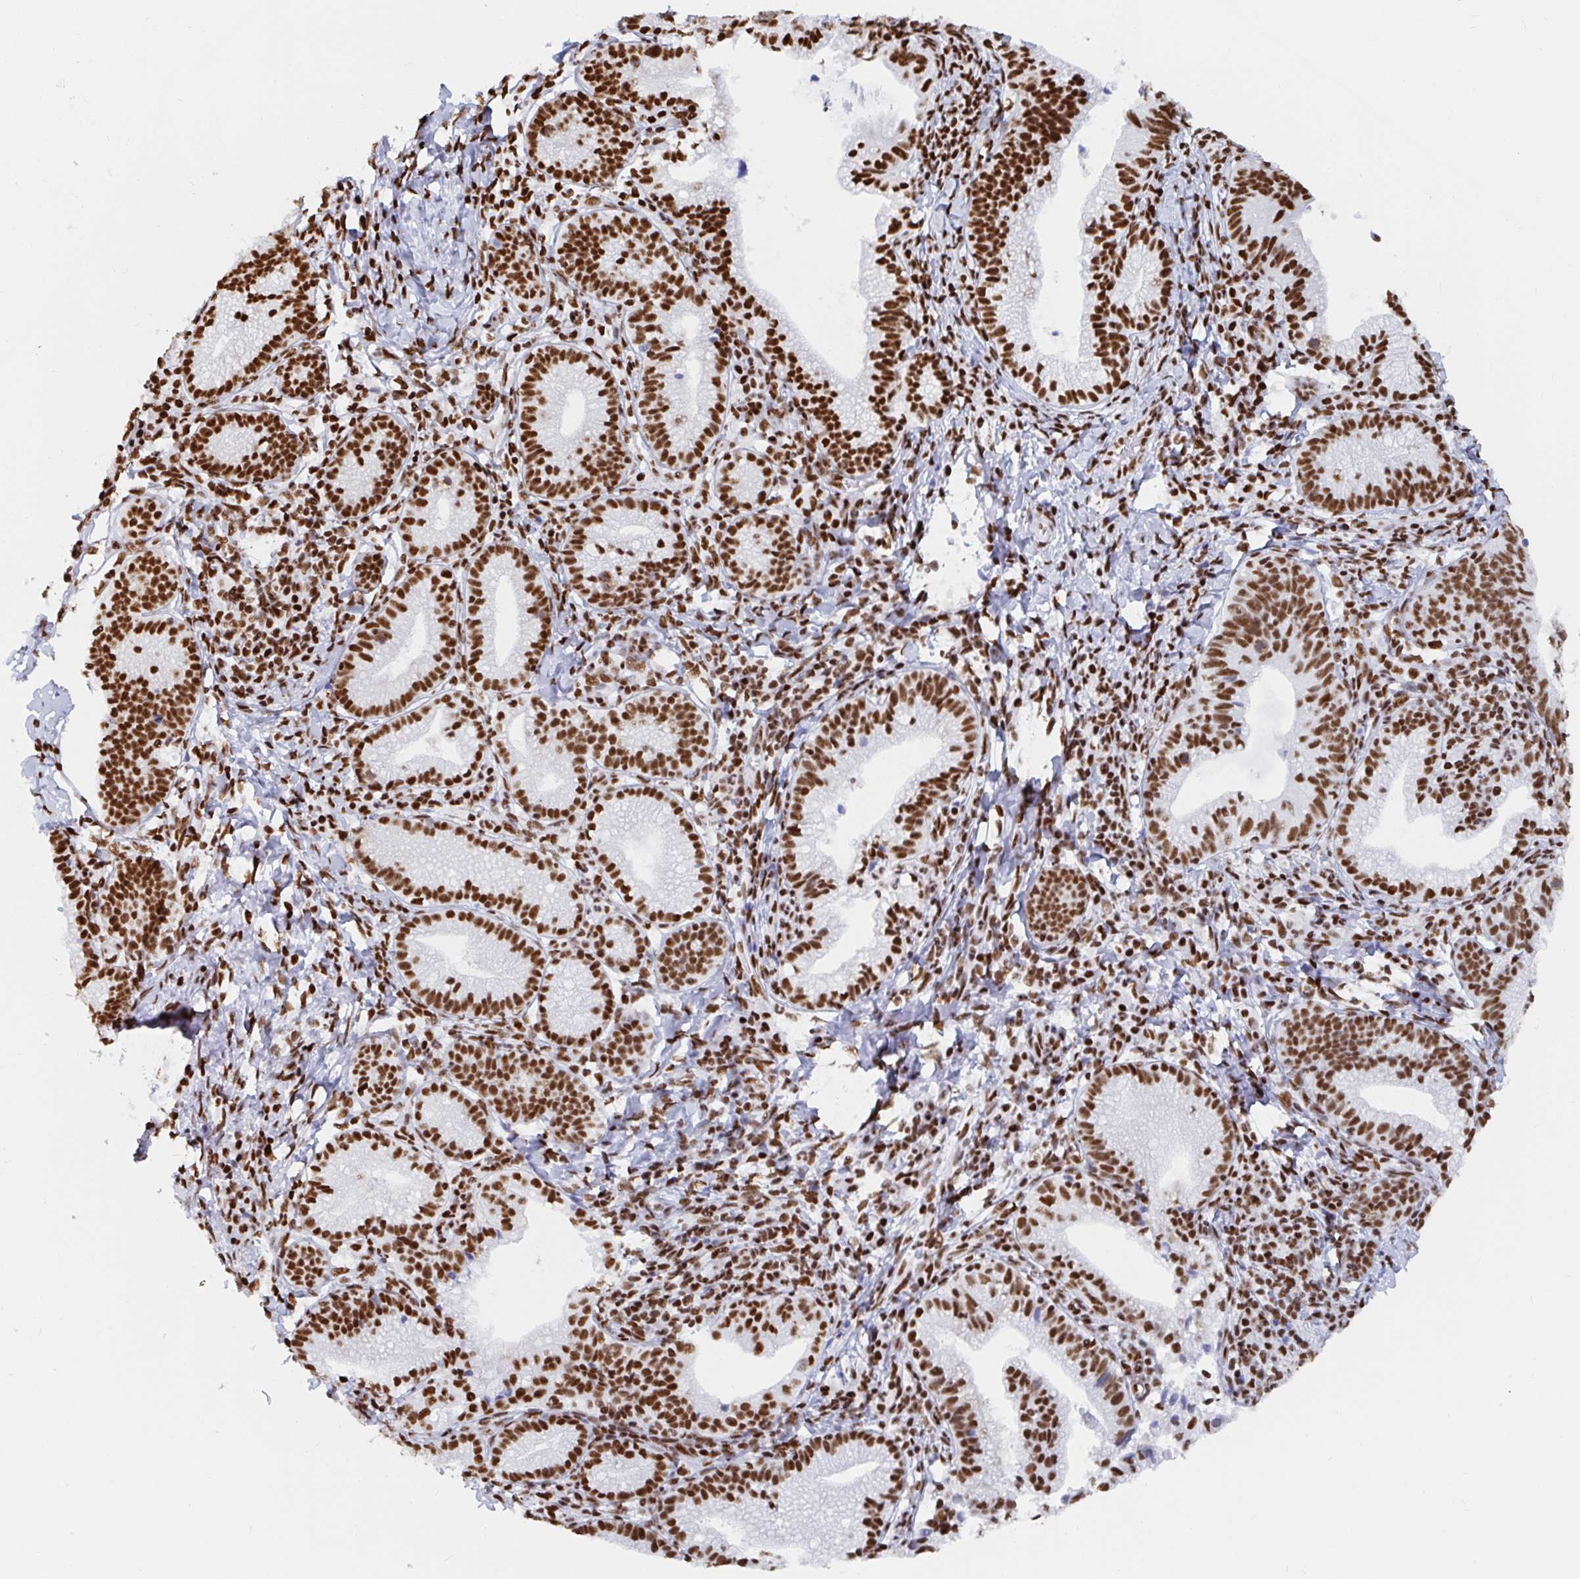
{"staining": {"intensity": "strong", "quantity": ">75%", "location": "nuclear"}, "tissue": "cervical cancer", "cell_type": "Tumor cells", "image_type": "cancer", "snomed": [{"axis": "morphology", "description": "Normal tissue, NOS"}, {"axis": "morphology", "description": "Adenocarcinoma, NOS"}, {"axis": "topography", "description": "Cervix"}], "caption": "This is an image of IHC staining of cervical cancer (adenocarcinoma), which shows strong expression in the nuclear of tumor cells.", "gene": "EWSR1", "patient": {"sex": "female", "age": 44}}